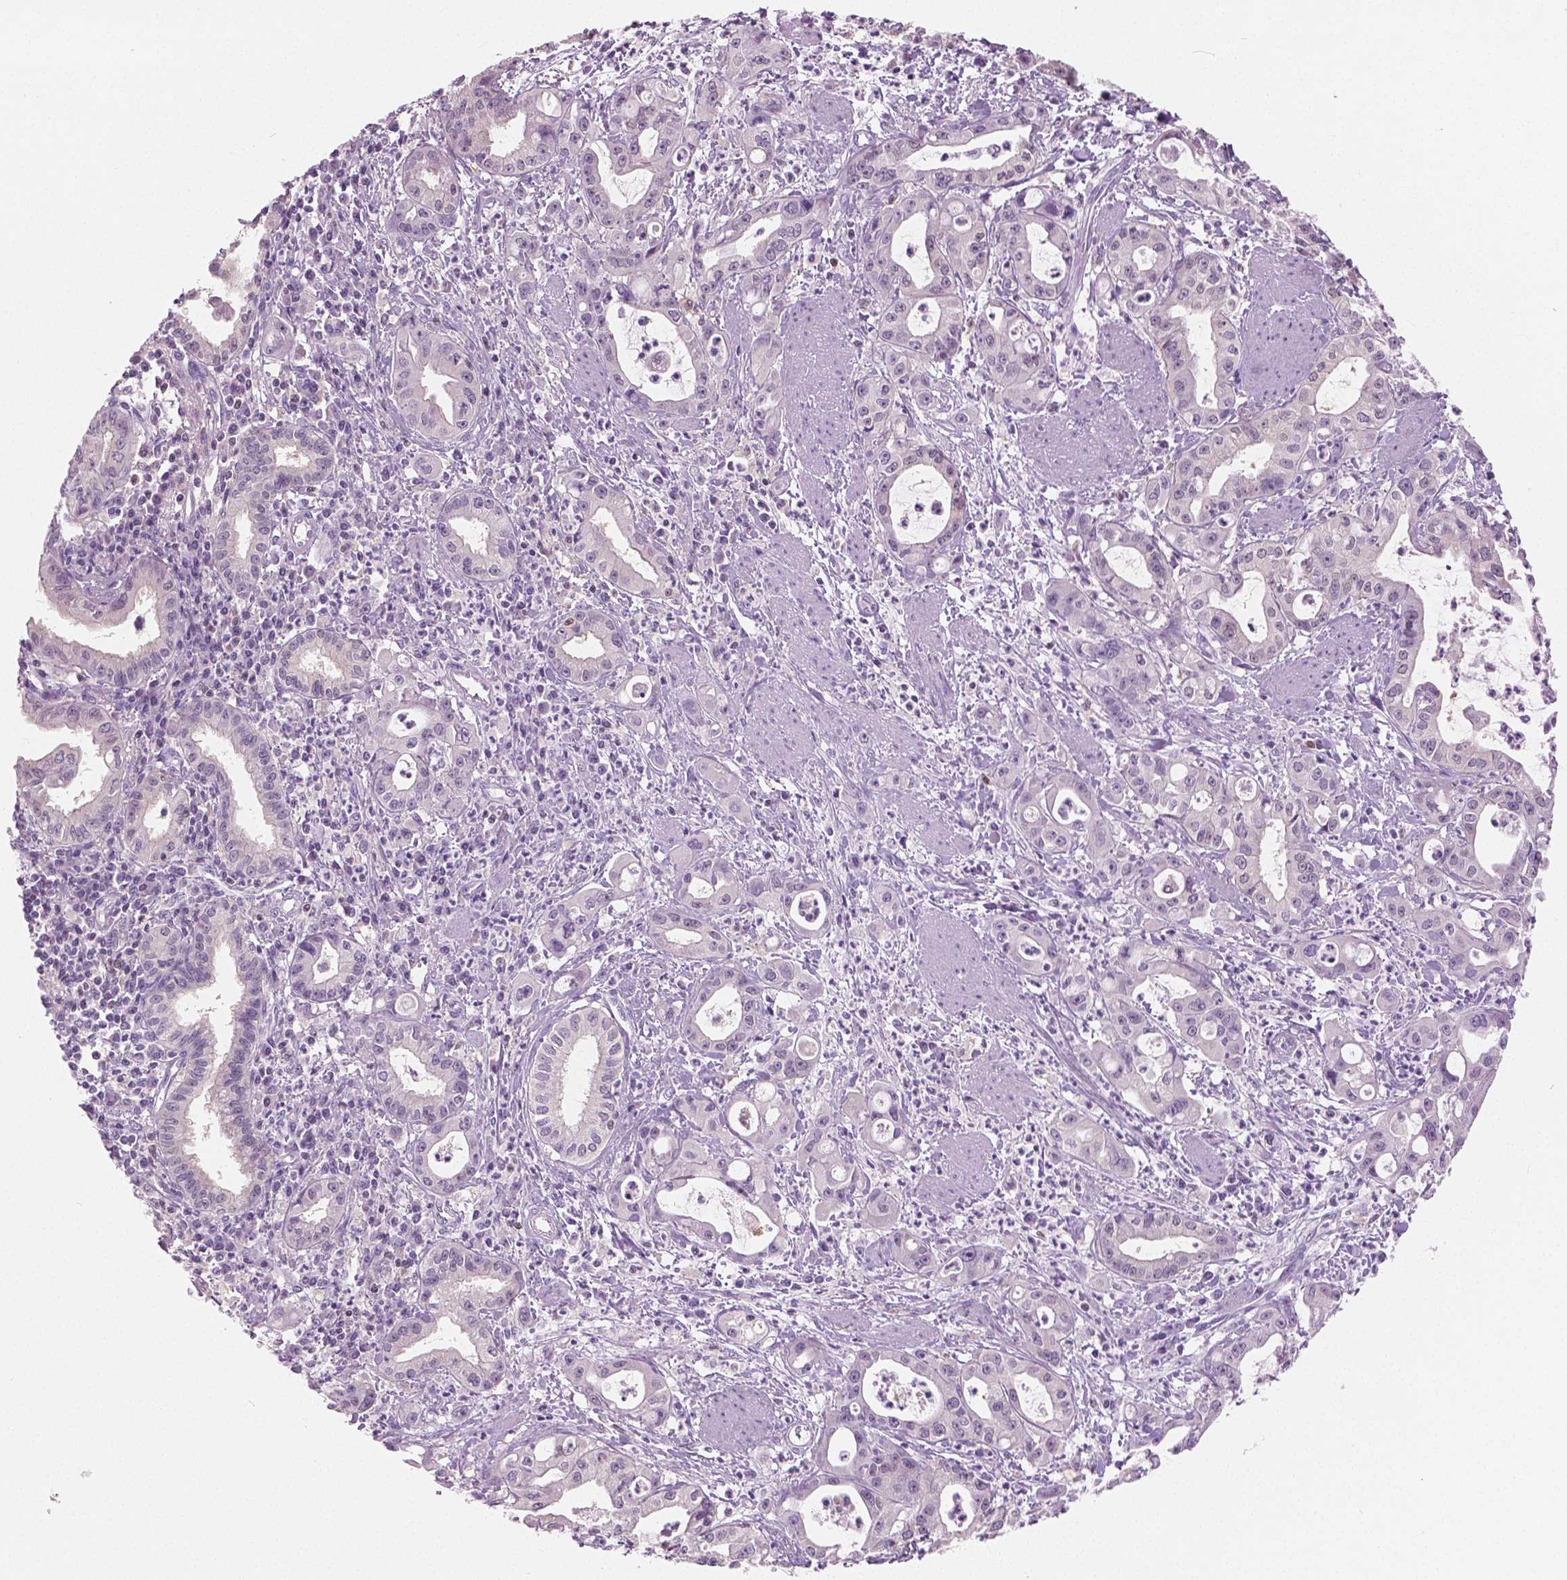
{"staining": {"intensity": "negative", "quantity": "none", "location": "none"}, "tissue": "pancreatic cancer", "cell_type": "Tumor cells", "image_type": "cancer", "snomed": [{"axis": "morphology", "description": "Adenocarcinoma, NOS"}, {"axis": "topography", "description": "Pancreas"}], "caption": "Adenocarcinoma (pancreatic) was stained to show a protein in brown. There is no significant positivity in tumor cells. (Brightfield microscopy of DAB immunohistochemistry at high magnification).", "gene": "GALM", "patient": {"sex": "male", "age": 72}}